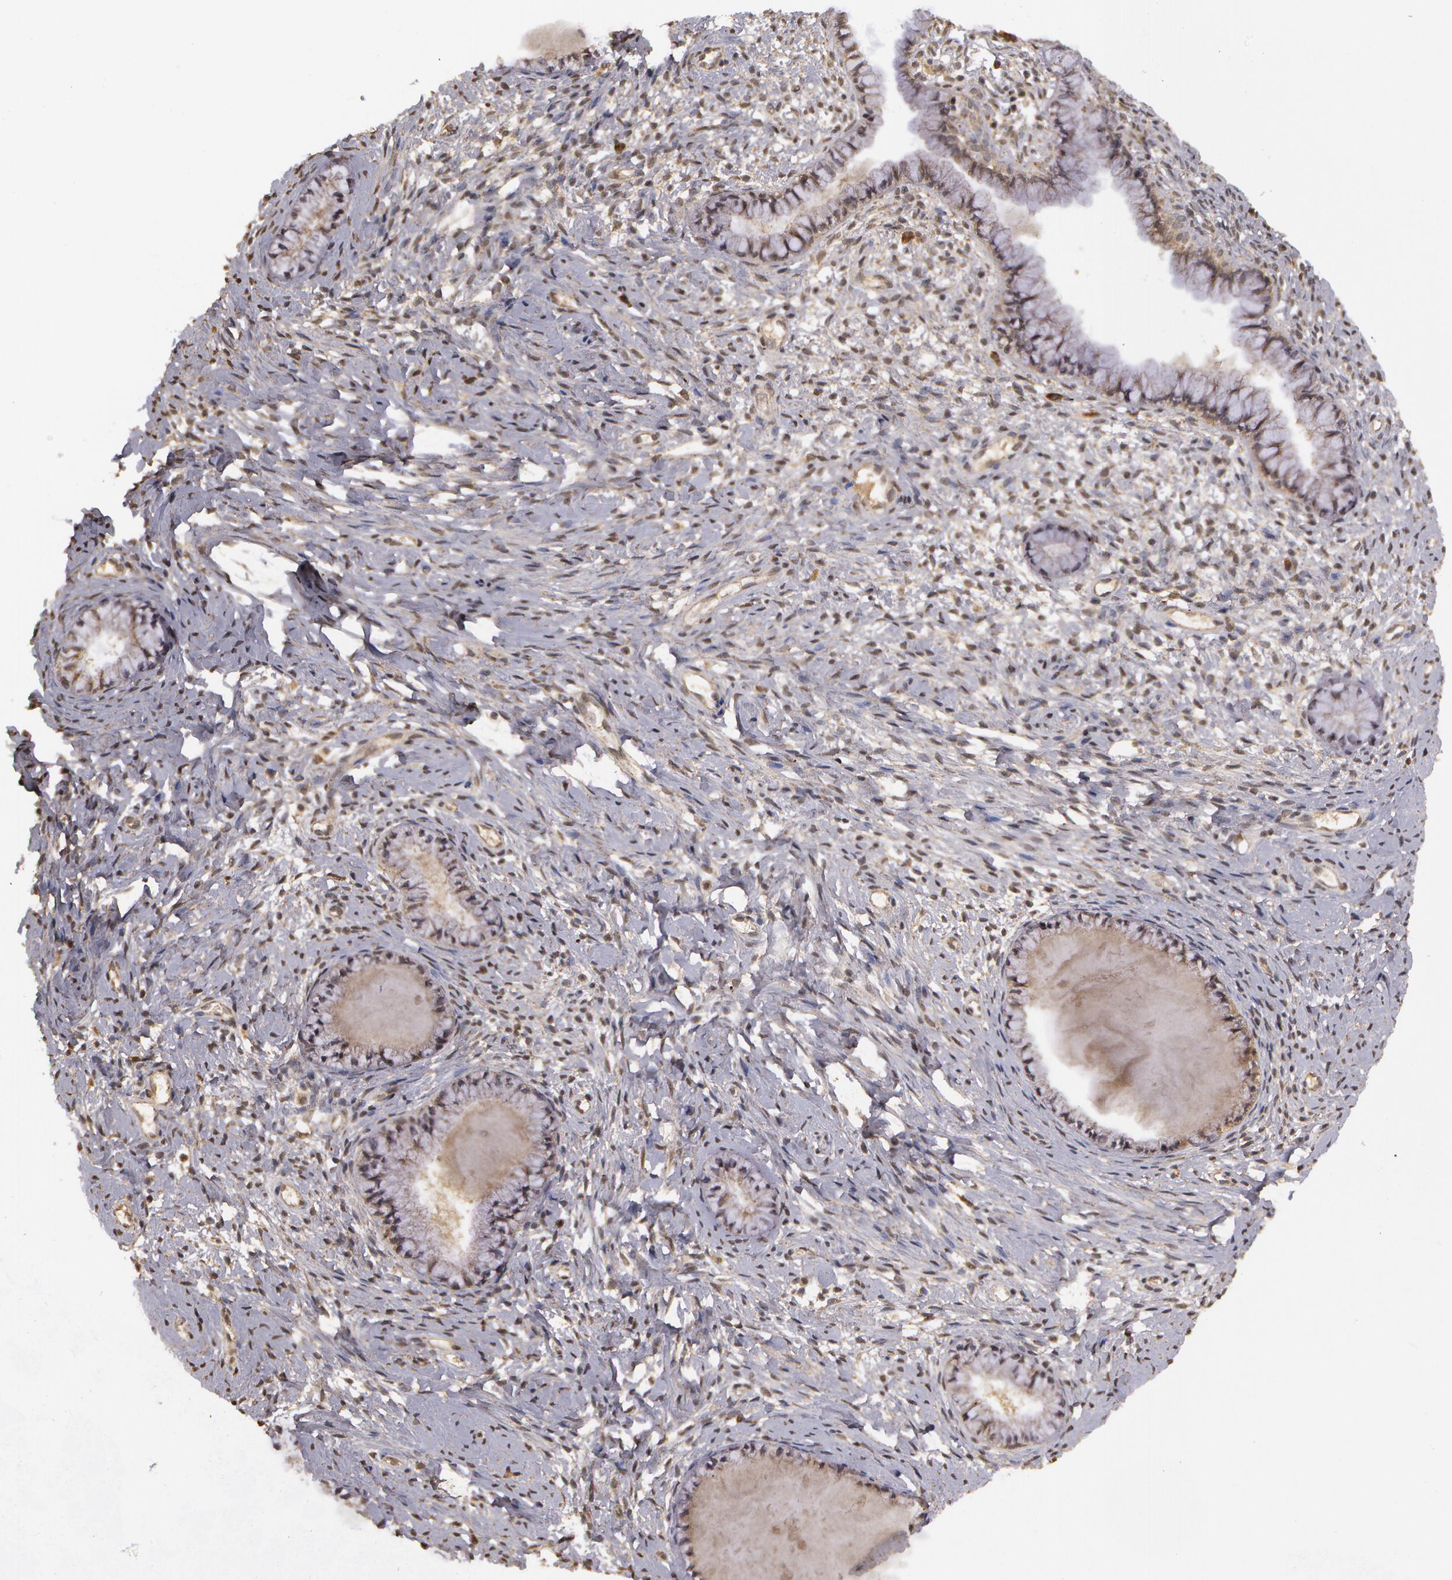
{"staining": {"intensity": "weak", "quantity": "25%-75%", "location": "cytoplasmic/membranous"}, "tissue": "cervix", "cell_type": "Glandular cells", "image_type": "normal", "snomed": [{"axis": "morphology", "description": "Normal tissue, NOS"}, {"axis": "topography", "description": "Cervix"}], "caption": "Protein analysis of normal cervix shows weak cytoplasmic/membranous expression in about 25%-75% of glandular cells. The protein of interest is shown in brown color, while the nuclei are stained blue.", "gene": "GLIS1", "patient": {"sex": "female", "age": 70}}